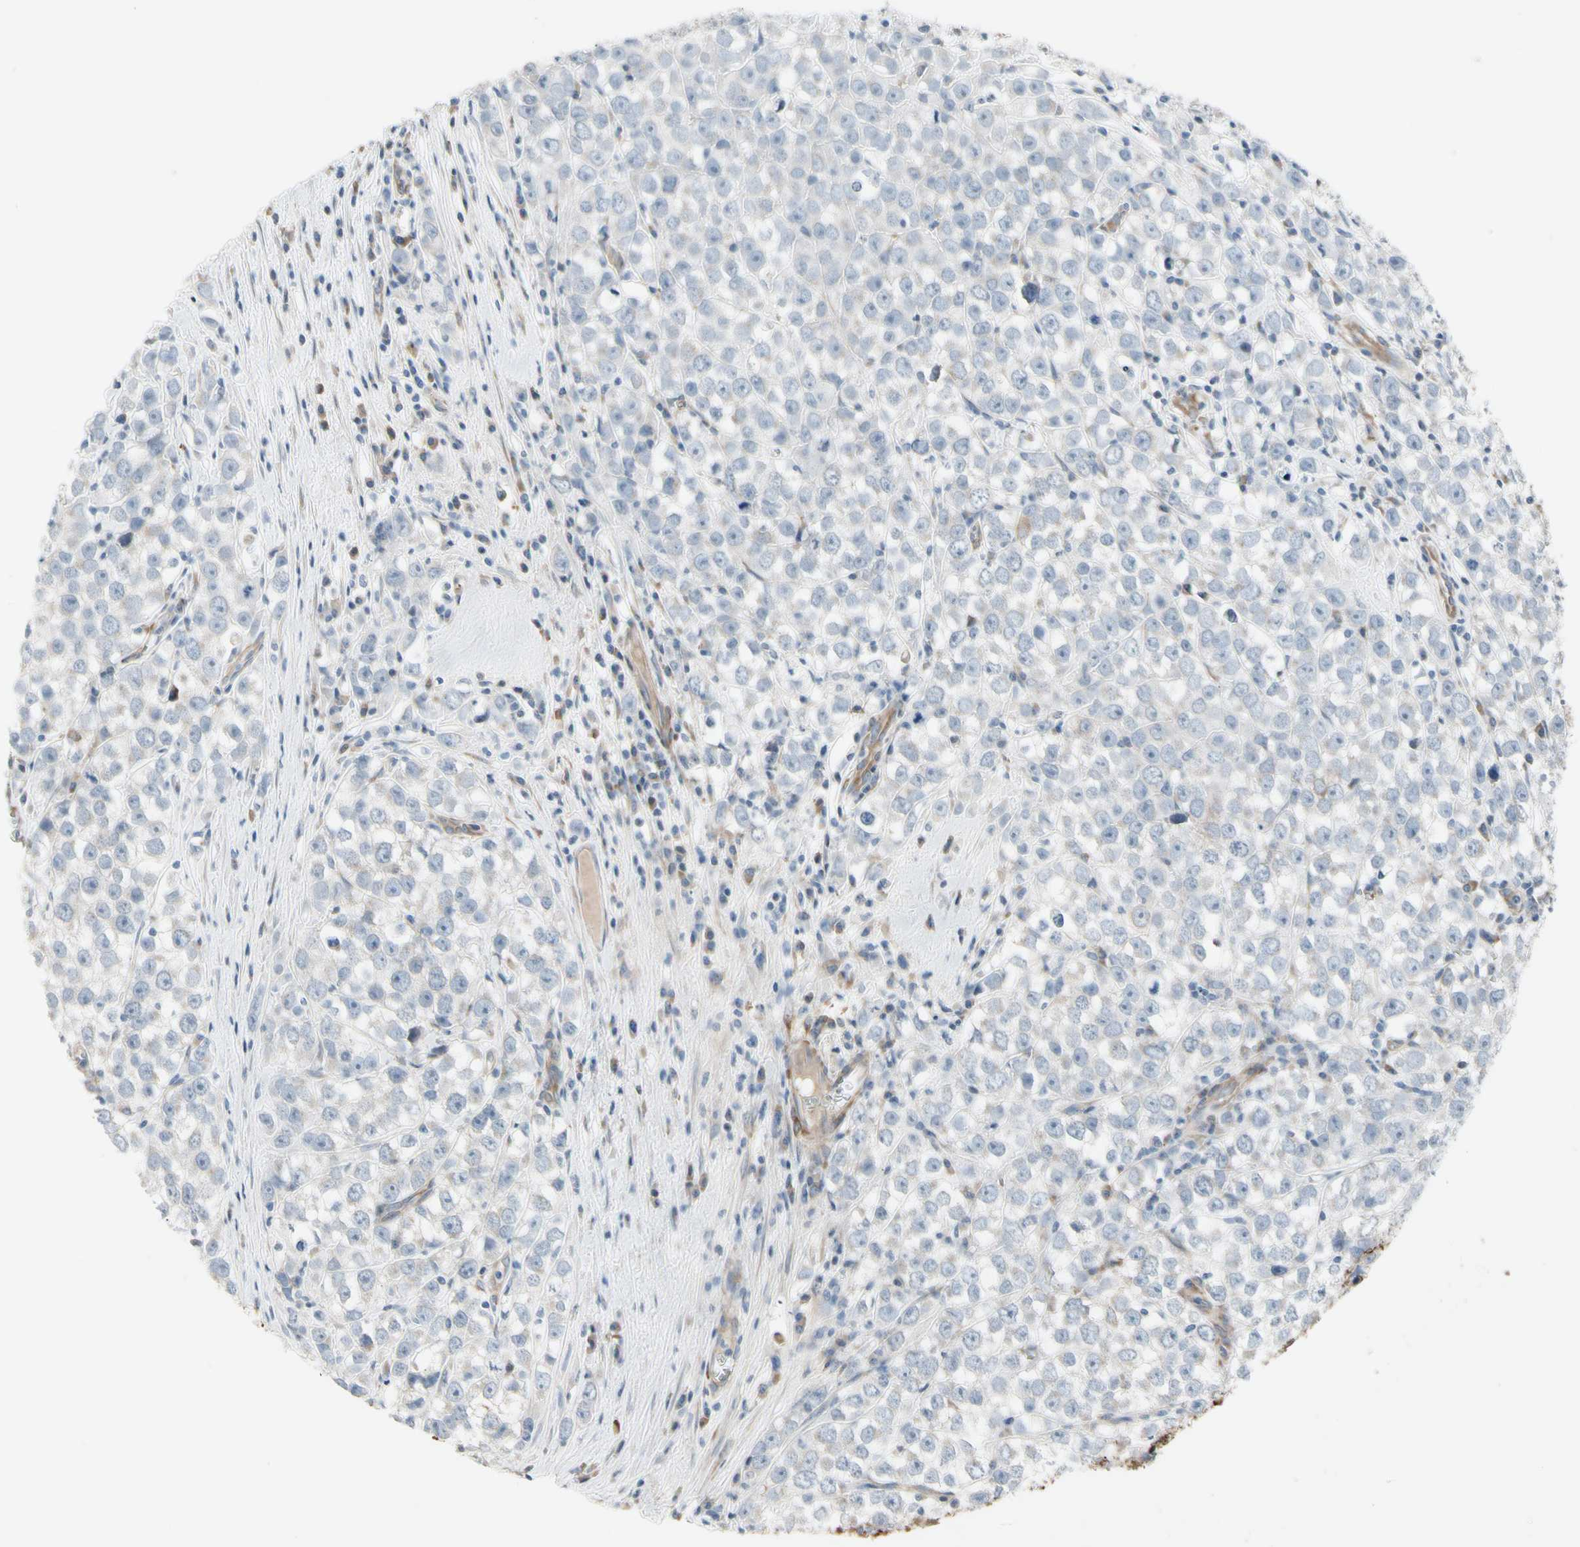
{"staining": {"intensity": "negative", "quantity": "none", "location": "none"}, "tissue": "testis cancer", "cell_type": "Tumor cells", "image_type": "cancer", "snomed": [{"axis": "morphology", "description": "Seminoma, NOS"}, {"axis": "morphology", "description": "Carcinoma, Embryonal, NOS"}, {"axis": "topography", "description": "Testis"}], "caption": "Tumor cells are negative for brown protein staining in testis cancer (seminoma).", "gene": "MAP2", "patient": {"sex": "male", "age": 52}}